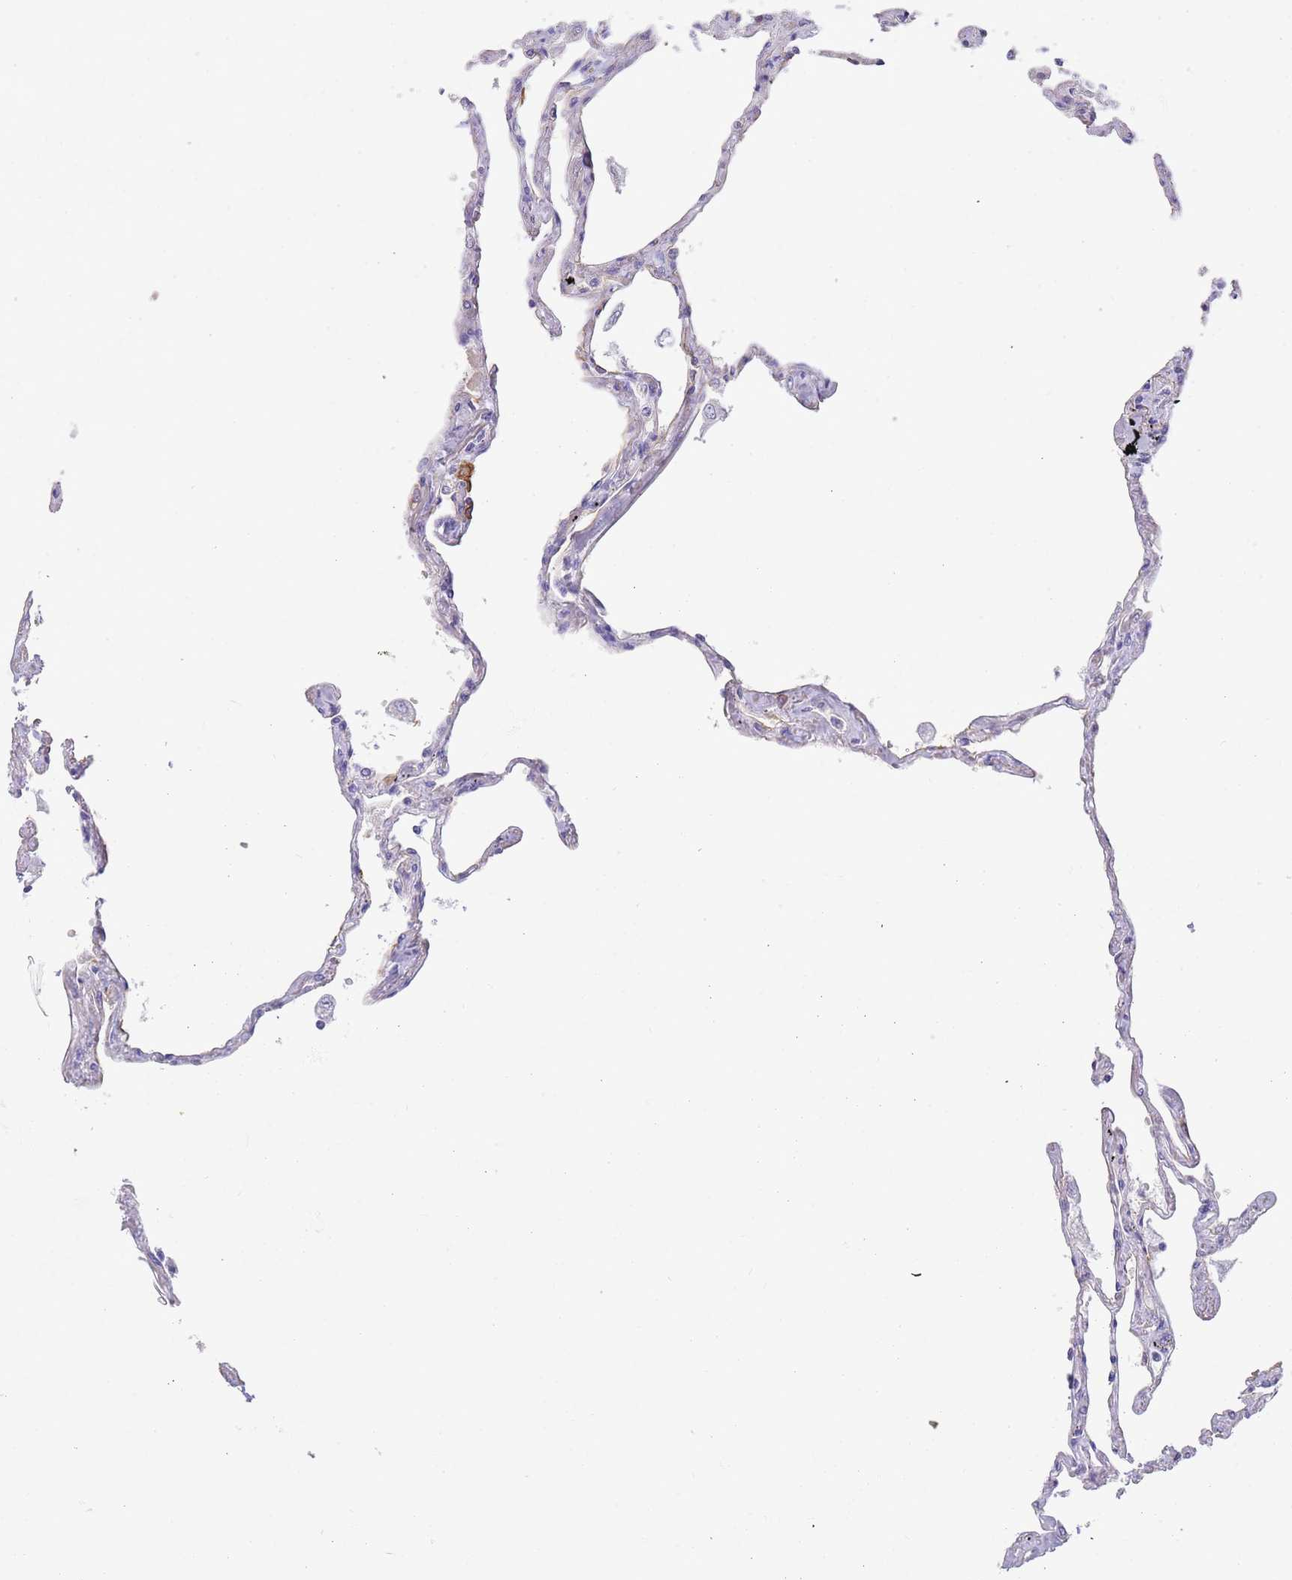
{"staining": {"intensity": "moderate", "quantity": "25%-75%", "location": "cytoplasmic/membranous"}, "tissue": "lung", "cell_type": "Alveolar cells", "image_type": "normal", "snomed": [{"axis": "morphology", "description": "Normal tissue, NOS"}, {"axis": "topography", "description": "Lung"}], "caption": "There is medium levels of moderate cytoplasmic/membranous staining in alveolar cells of unremarkable lung, as demonstrated by immunohistochemical staining (brown color).", "gene": "CCDC149", "patient": {"sex": "female", "age": 67}}